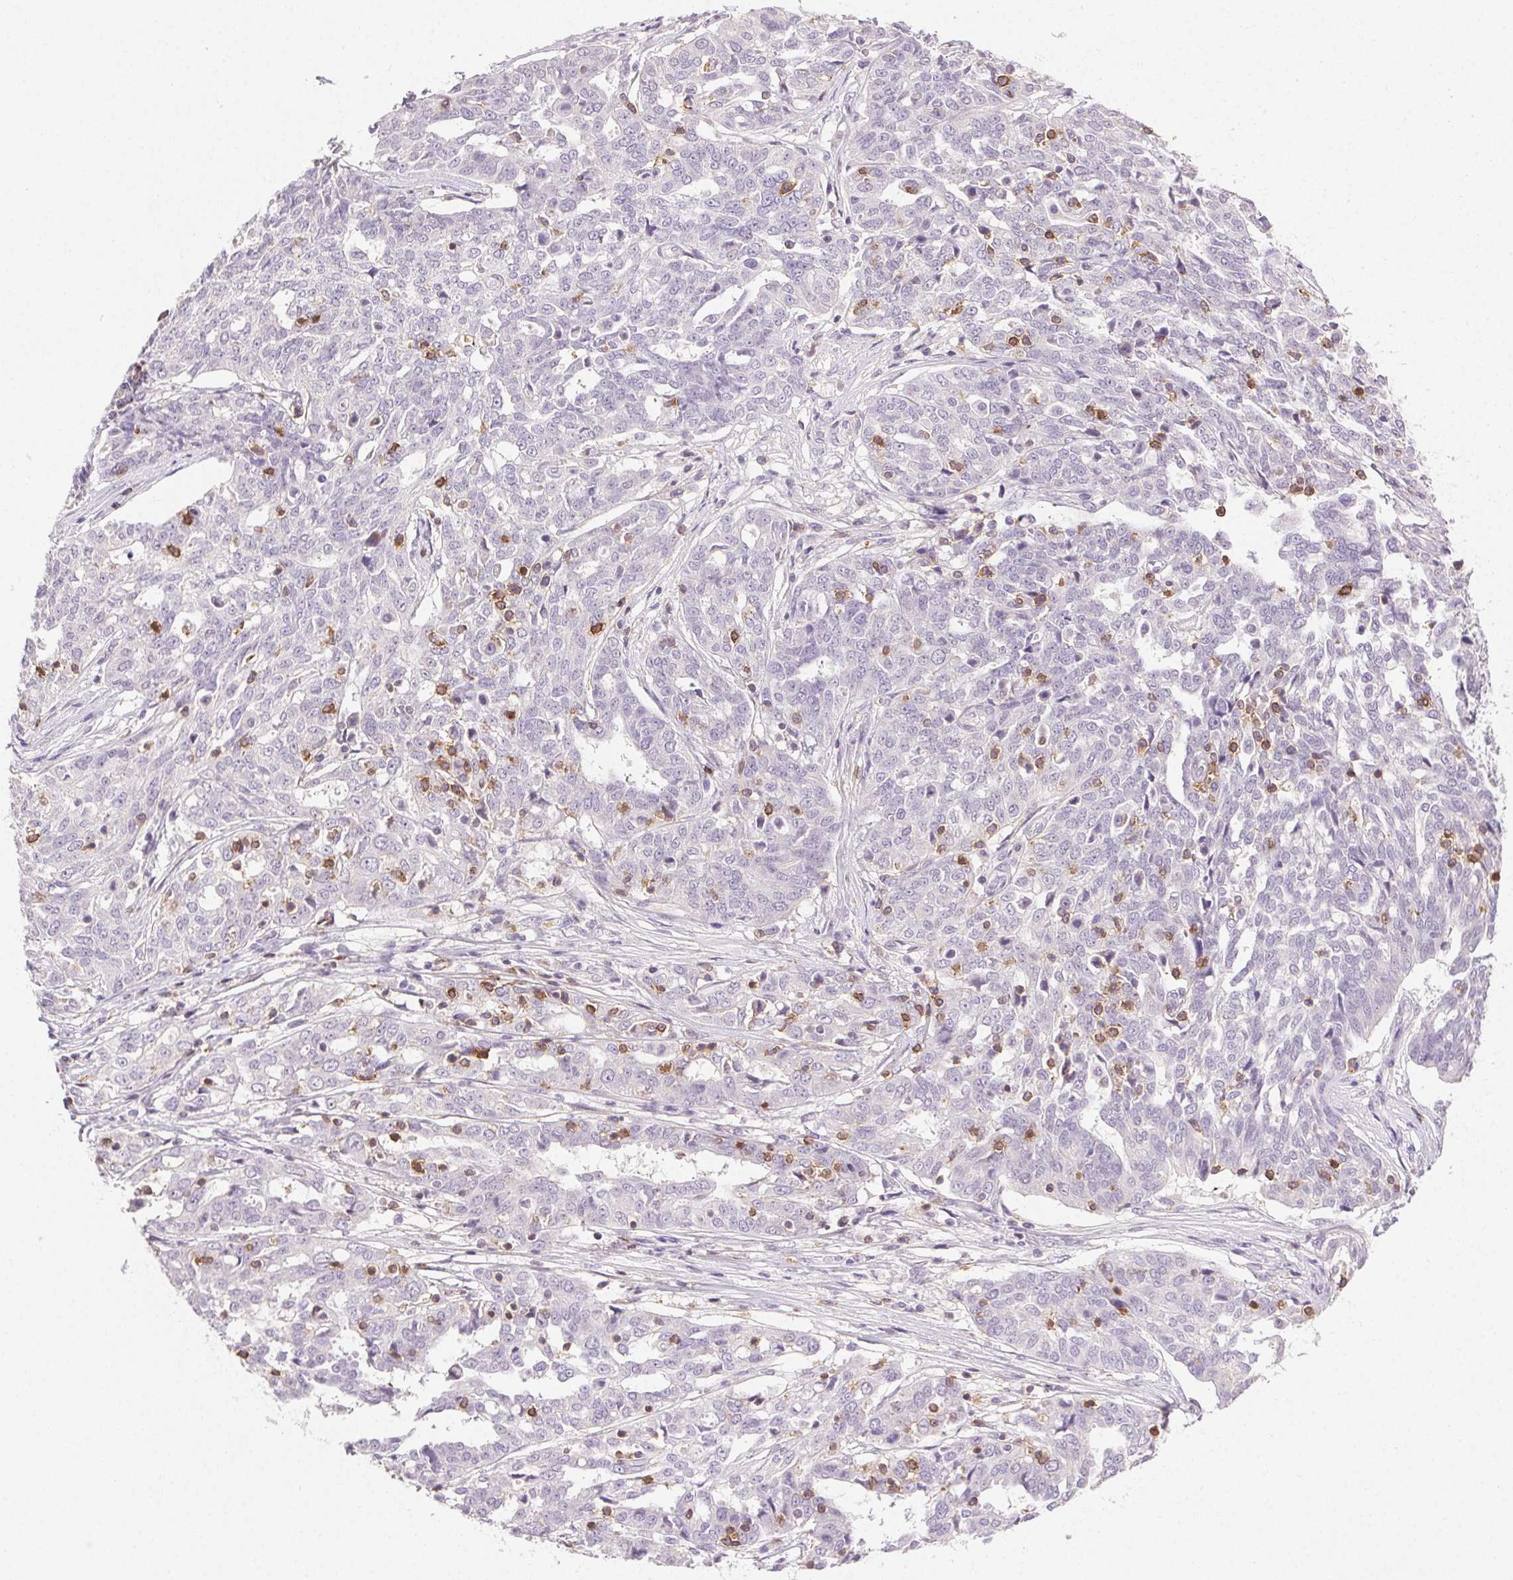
{"staining": {"intensity": "negative", "quantity": "none", "location": "none"}, "tissue": "ovarian cancer", "cell_type": "Tumor cells", "image_type": "cancer", "snomed": [{"axis": "morphology", "description": "Cystadenocarcinoma, serous, NOS"}, {"axis": "topography", "description": "Ovary"}], "caption": "Tumor cells show no significant expression in serous cystadenocarcinoma (ovarian).", "gene": "AKAP5", "patient": {"sex": "female", "age": 67}}